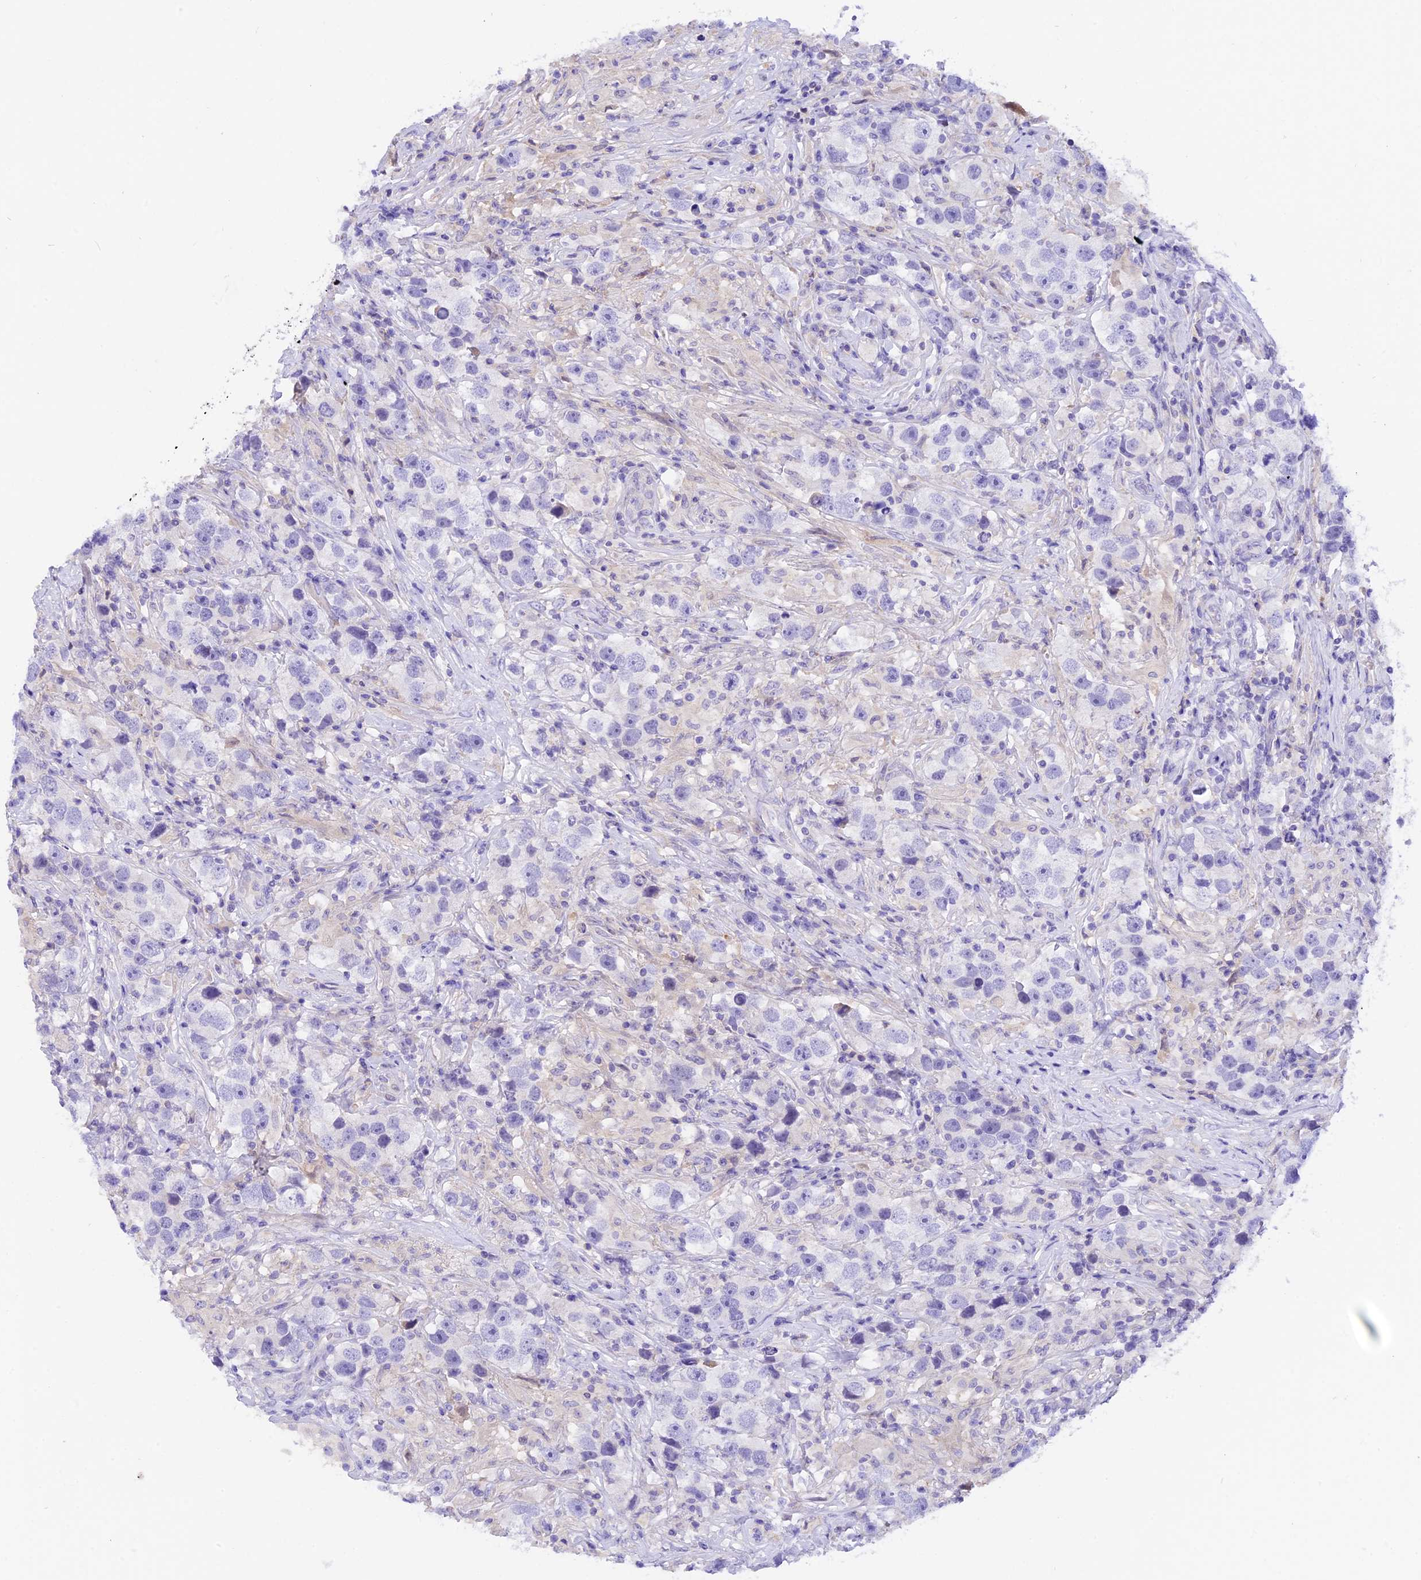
{"staining": {"intensity": "negative", "quantity": "none", "location": "none"}, "tissue": "testis cancer", "cell_type": "Tumor cells", "image_type": "cancer", "snomed": [{"axis": "morphology", "description": "Seminoma, NOS"}, {"axis": "topography", "description": "Testis"}], "caption": "Human testis seminoma stained for a protein using IHC demonstrates no positivity in tumor cells.", "gene": "COL6A5", "patient": {"sex": "male", "age": 49}}